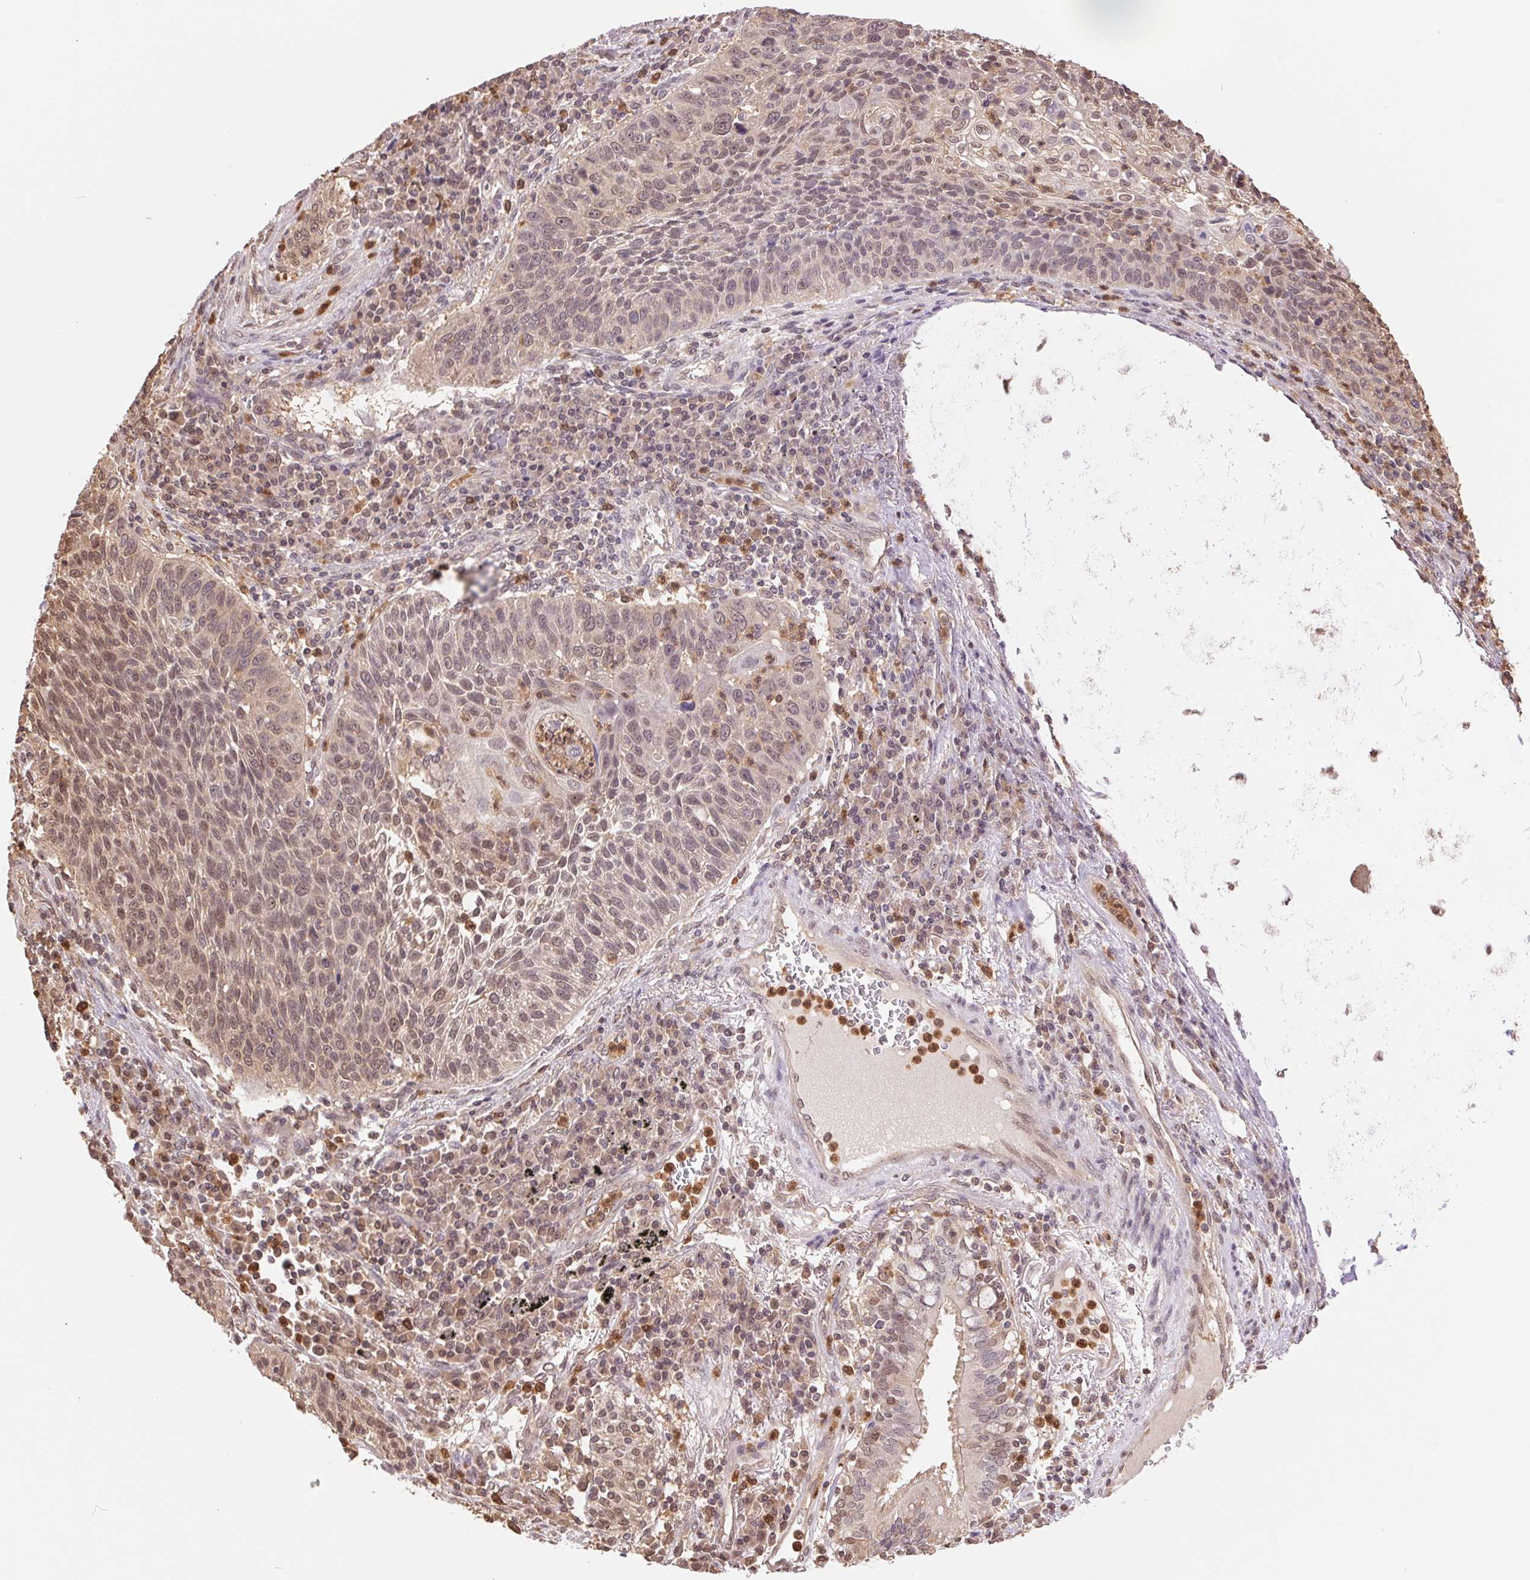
{"staining": {"intensity": "weak", "quantity": ">75%", "location": "cytoplasmic/membranous,nuclear"}, "tissue": "lung cancer", "cell_type": "Tumor cells", "image_type": "cancer", "snomed": [{"axis": "morphology", "description": "Squamous cell carcinoma, NOS"}, {"axis": "morphology", "description": "Squamous cell carcinoma, metastatic, NOS"}, {"axis": "topography", "description": "Lung"}, {"axis": "topography", "description": "Pleura, NOS"}], "caption": "Human lung cancer stained with a protein marker shows weak staining in tumor cells.", "gene": "CDC123", "patient": {"sex": "male", "age": 72}}